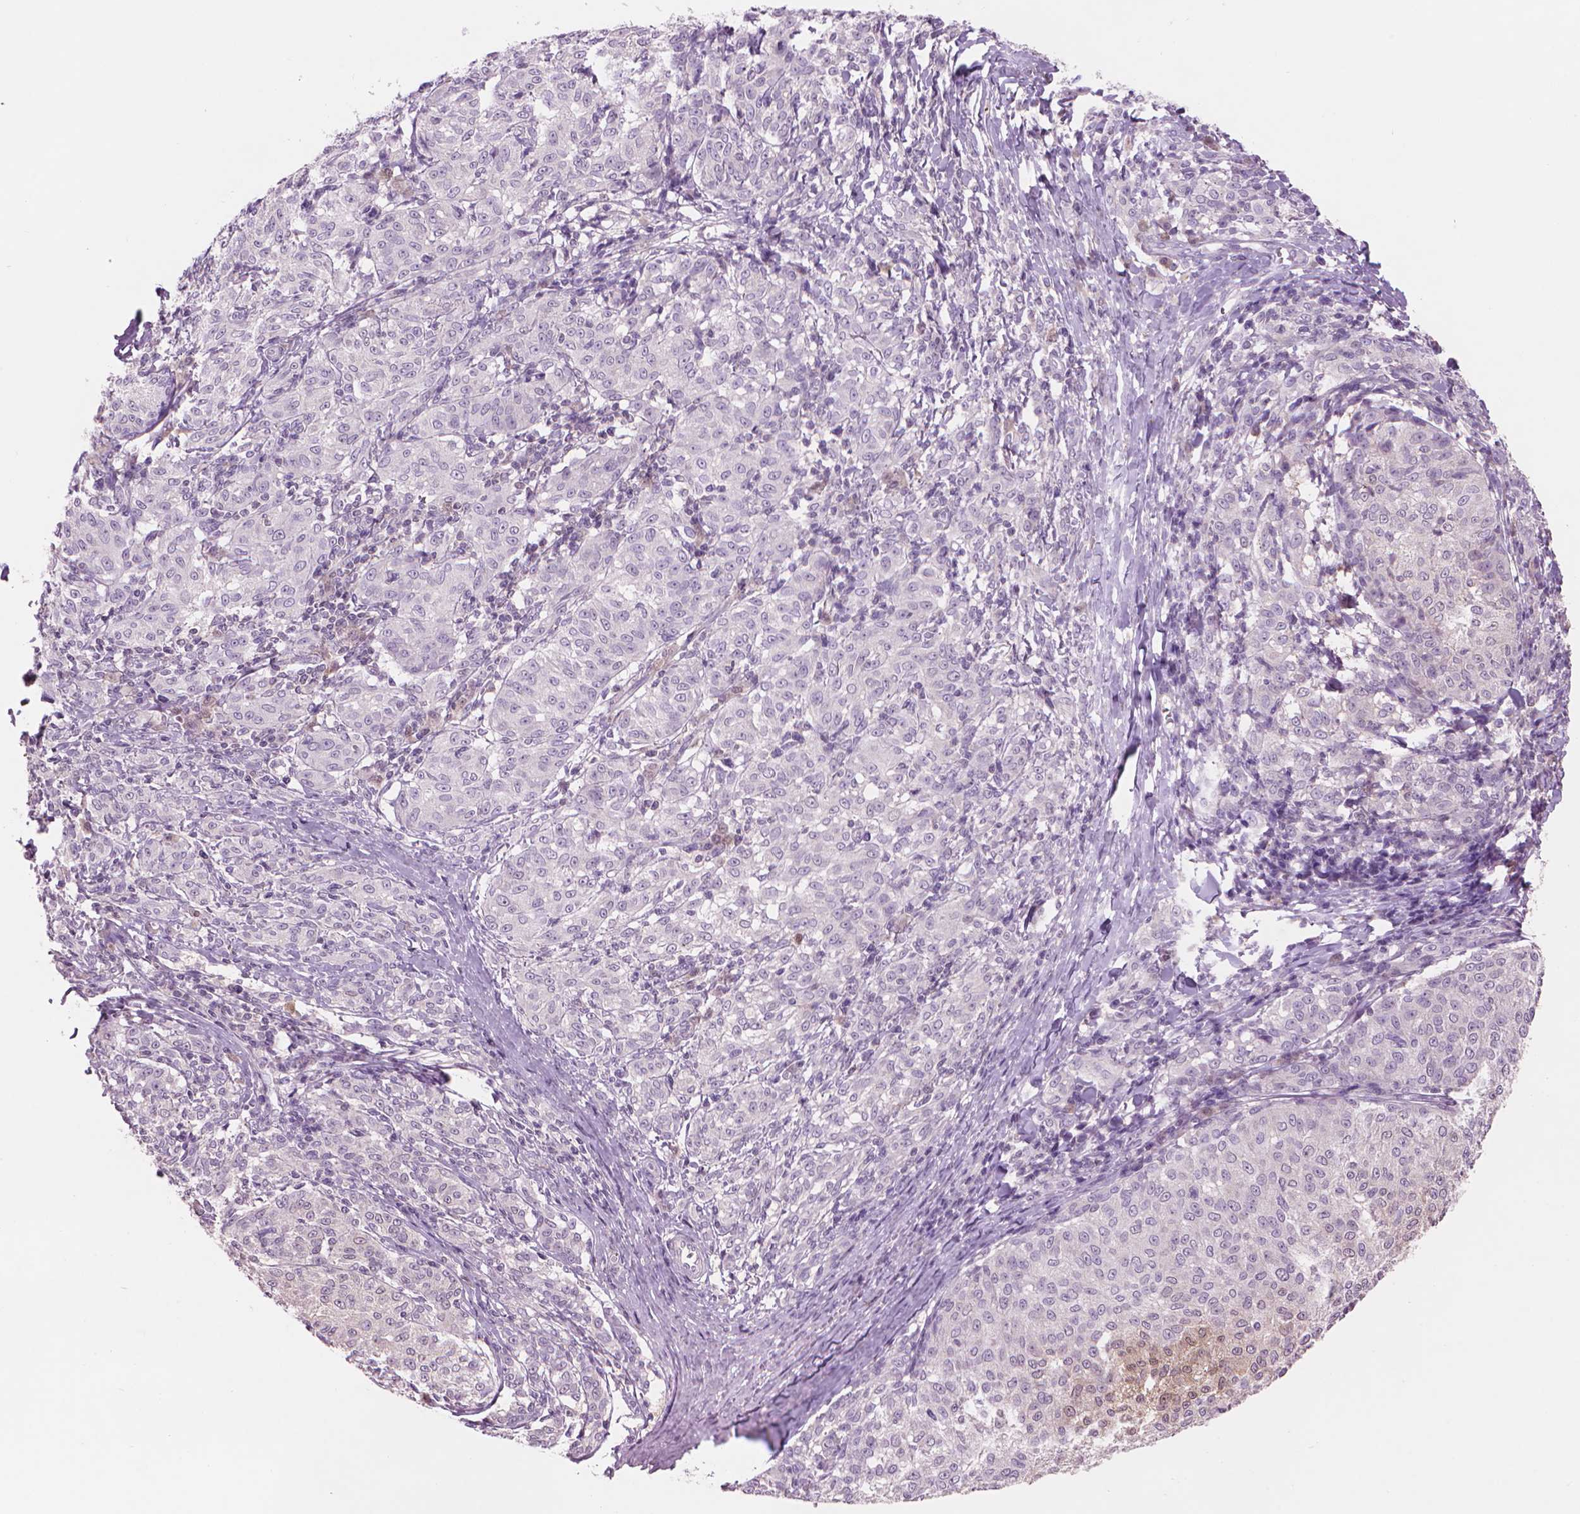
{"staining": {"intensity": "negative", "quantity": "none", "location": "none"}, "tissue": "melanoma", "cell_type": "Tumor cells", "image_type": "cancer", "snomed": [{"axis": "morphology", "description": "Malignant melanoma, NOS"}, {"axis": "topography", "description": "Skin"}], "caption": "A high-resolution image shows immunohistochemistry staining of malignant melanoma, which shows no significant expression in tumor cells.", "gene": "ENO2", "patient": {"sex": "female", "age": 72}}